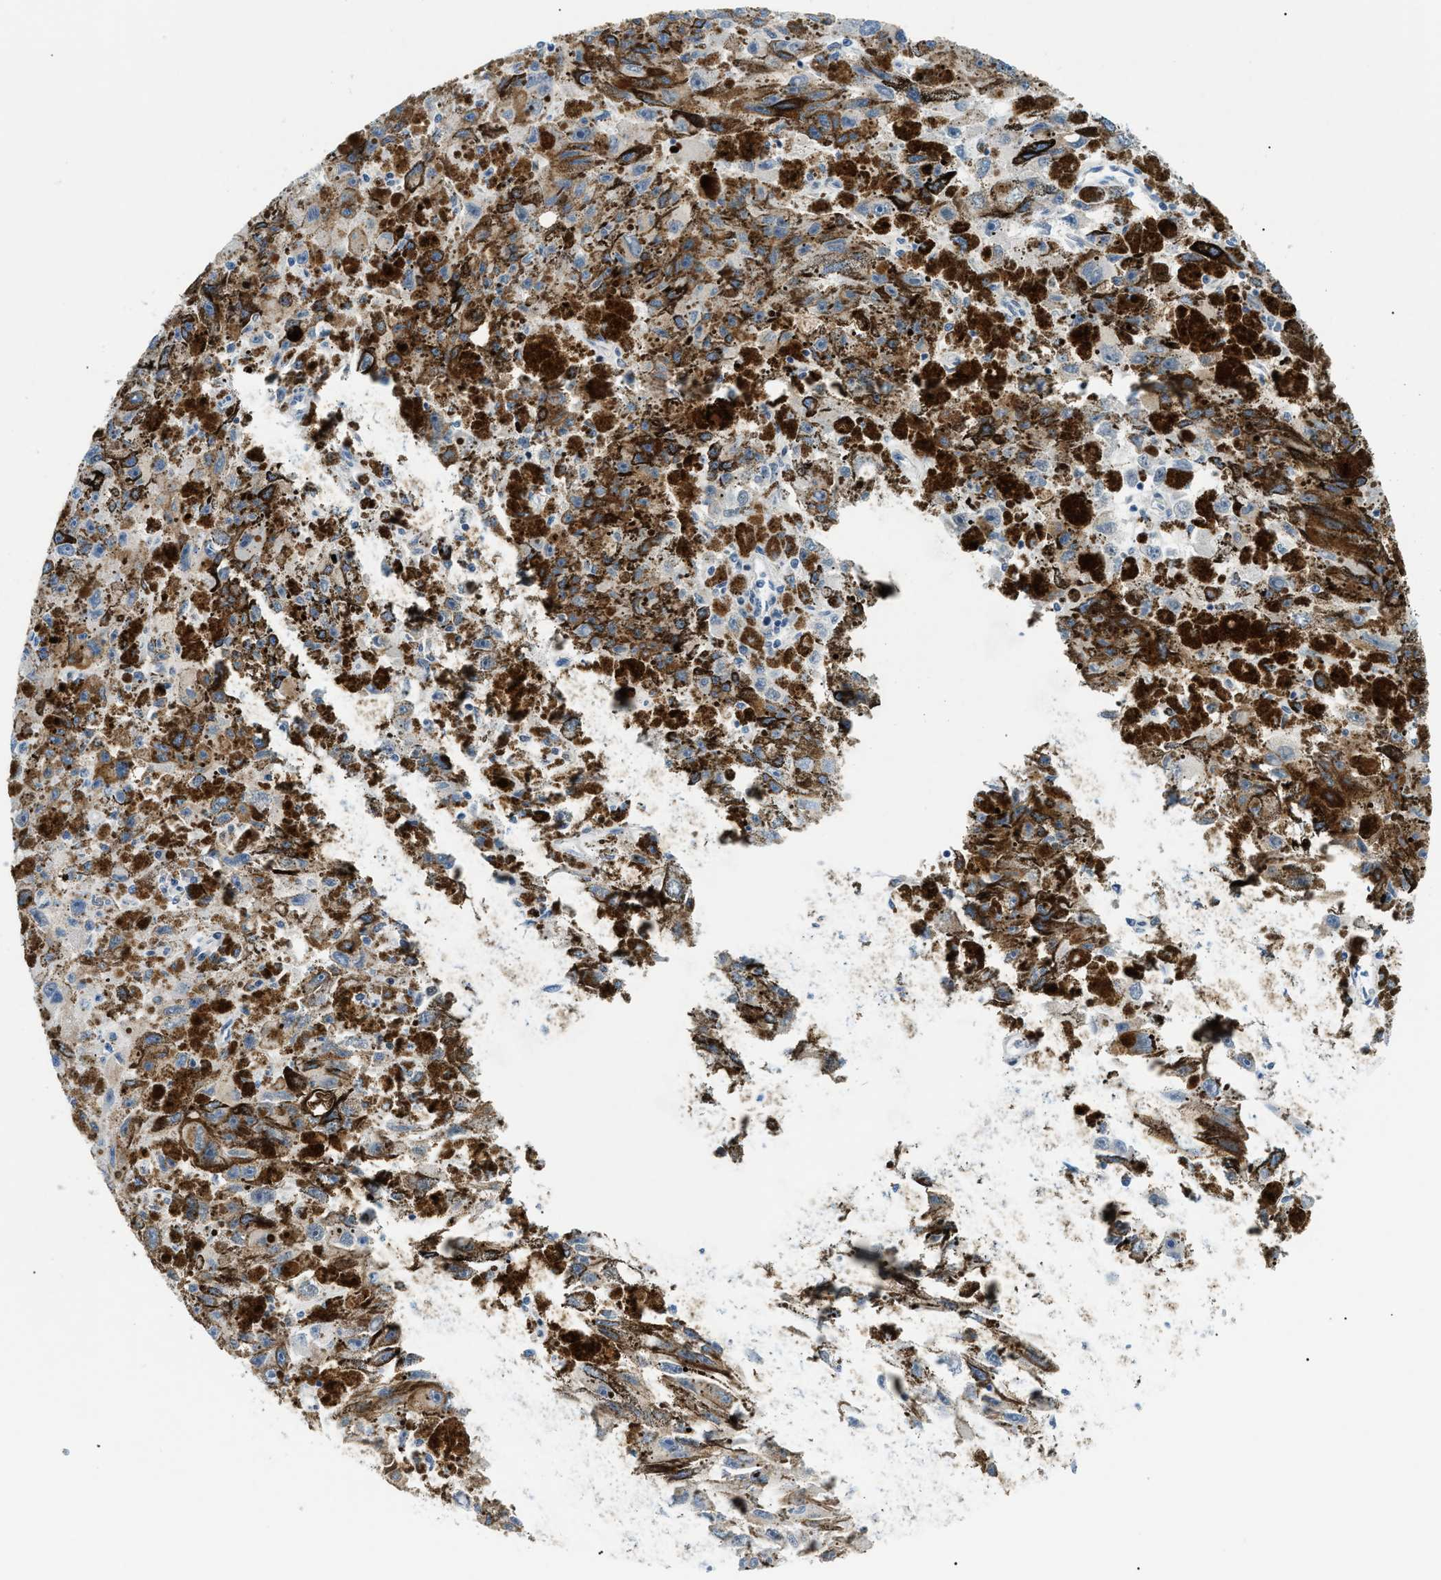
{"staining": {"intensity": "negative", "quantity": "none", "location": "none"}, "tissue": "melanoma", "cell_type": "Tumor cells", "image_type": "cancer", "snomed": [{"axis": "morphology", "description": "Malignant melanoma, NOS"}, {"axis": "topography", "description": "Skin"}], "caption": "Protein analysis of malignant melanoma exhibits no significant positivity in tumor cells. (DAB (3,3'-diaminobenzidine) IHC visualized using brightfield microscopy, high magnification).", "gene": "SMARCC1", "patient": {"sex": "female", "age": 104}}